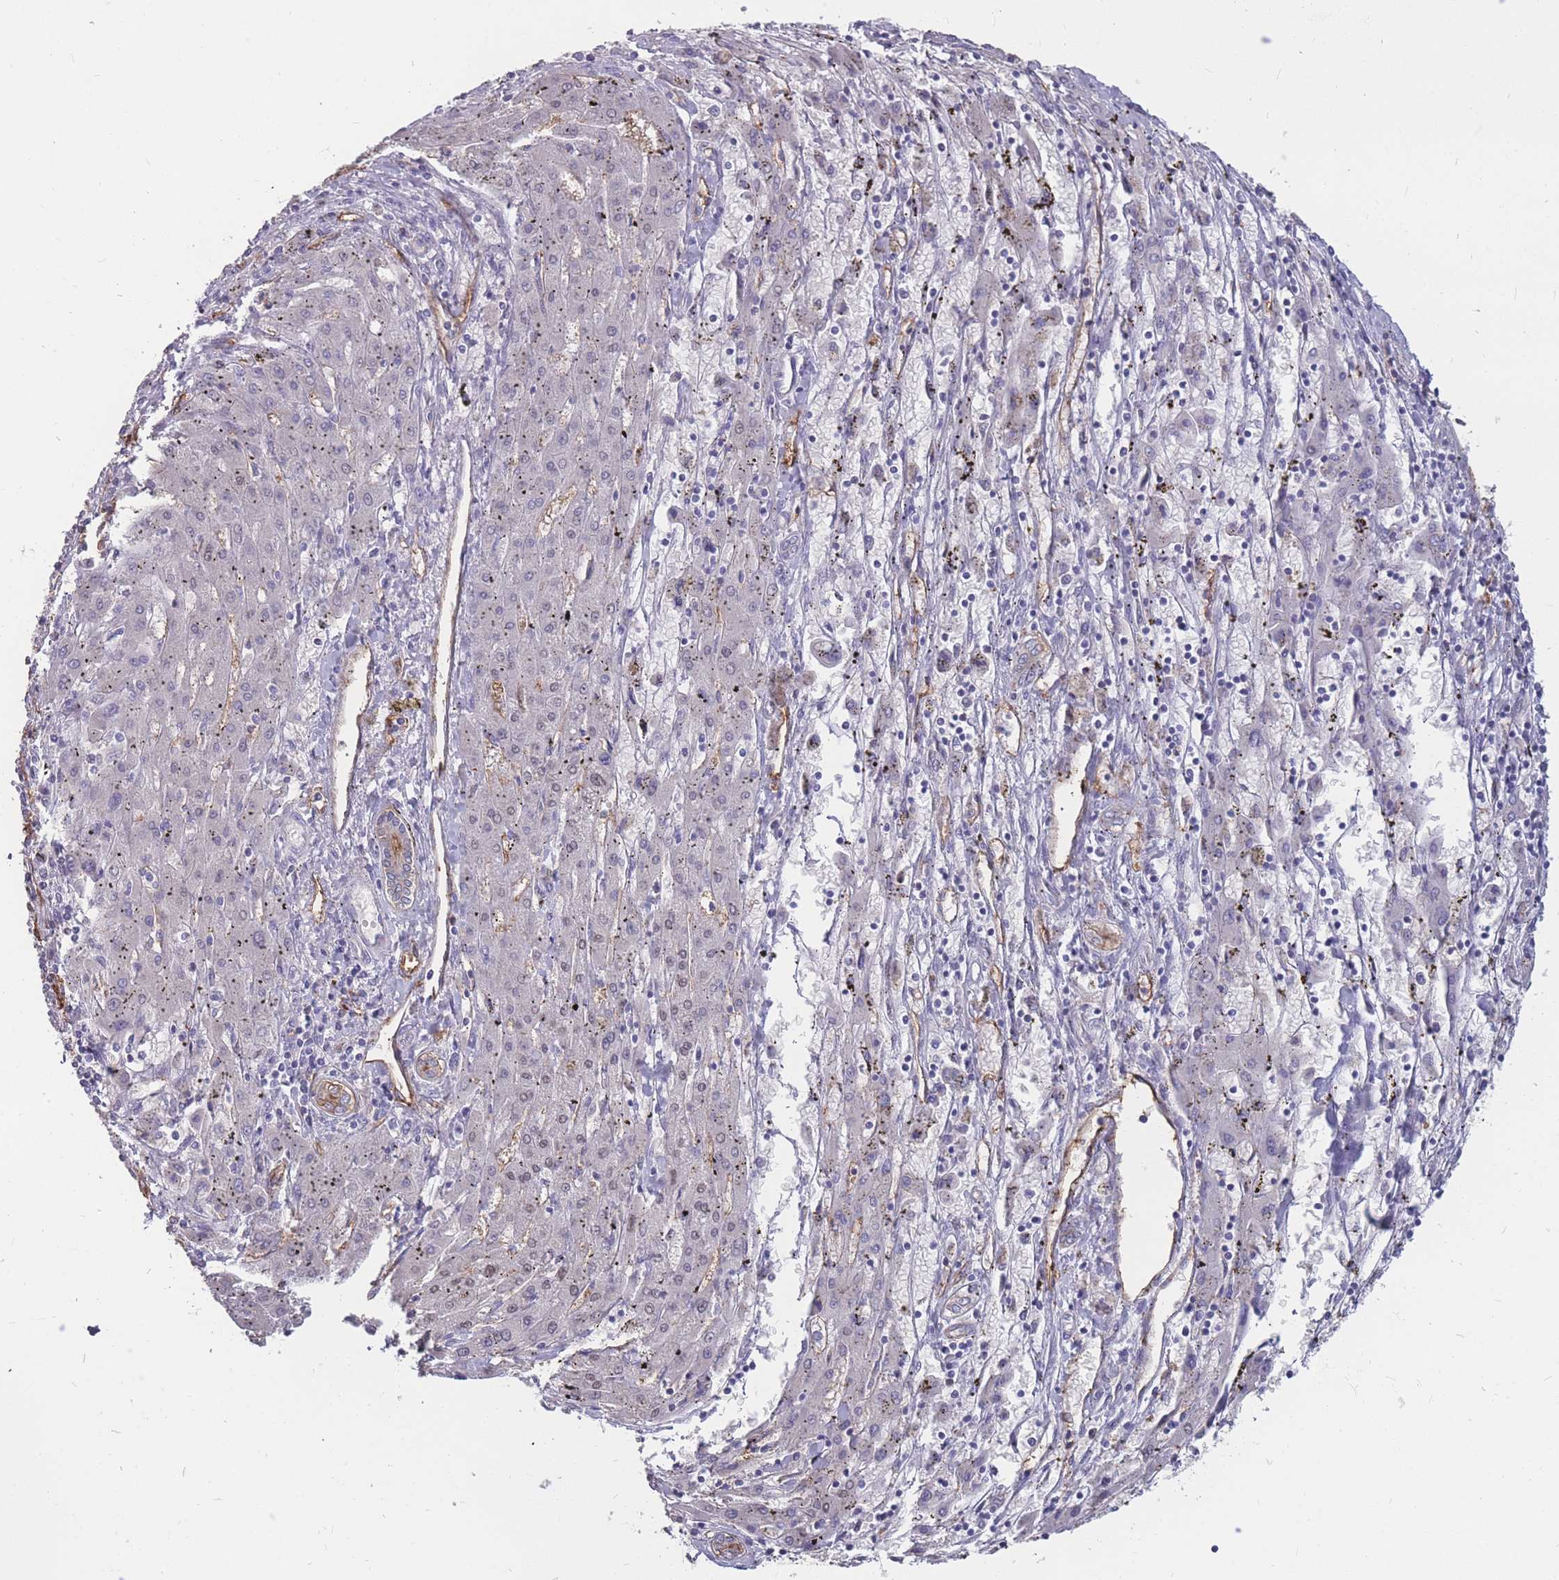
{"staining": {"intensity": "negative", "quantity": "none", "location": "none"}, "tissue": "liver cancer", "cell_type": "Tumor cells", "image_type": "cancer", "snomed": [{"axis": "morphology", "description": "Carcinoma, Hepatocellular, NOS"}, {"axis": "topography", "description": "Liver"}], "caption": "Liver cancer (hepatocellular carcinoma) was stained to show a protein in brown. There is no significant expression in tumor cells. The staining was performed using DAB to visualize the protein expression in brown, while the nuclei were stained in blue with hematoxylin (Magnification: 20x).", "gene": "GNA11", "patient": {"sex": "male", "age": 72}}